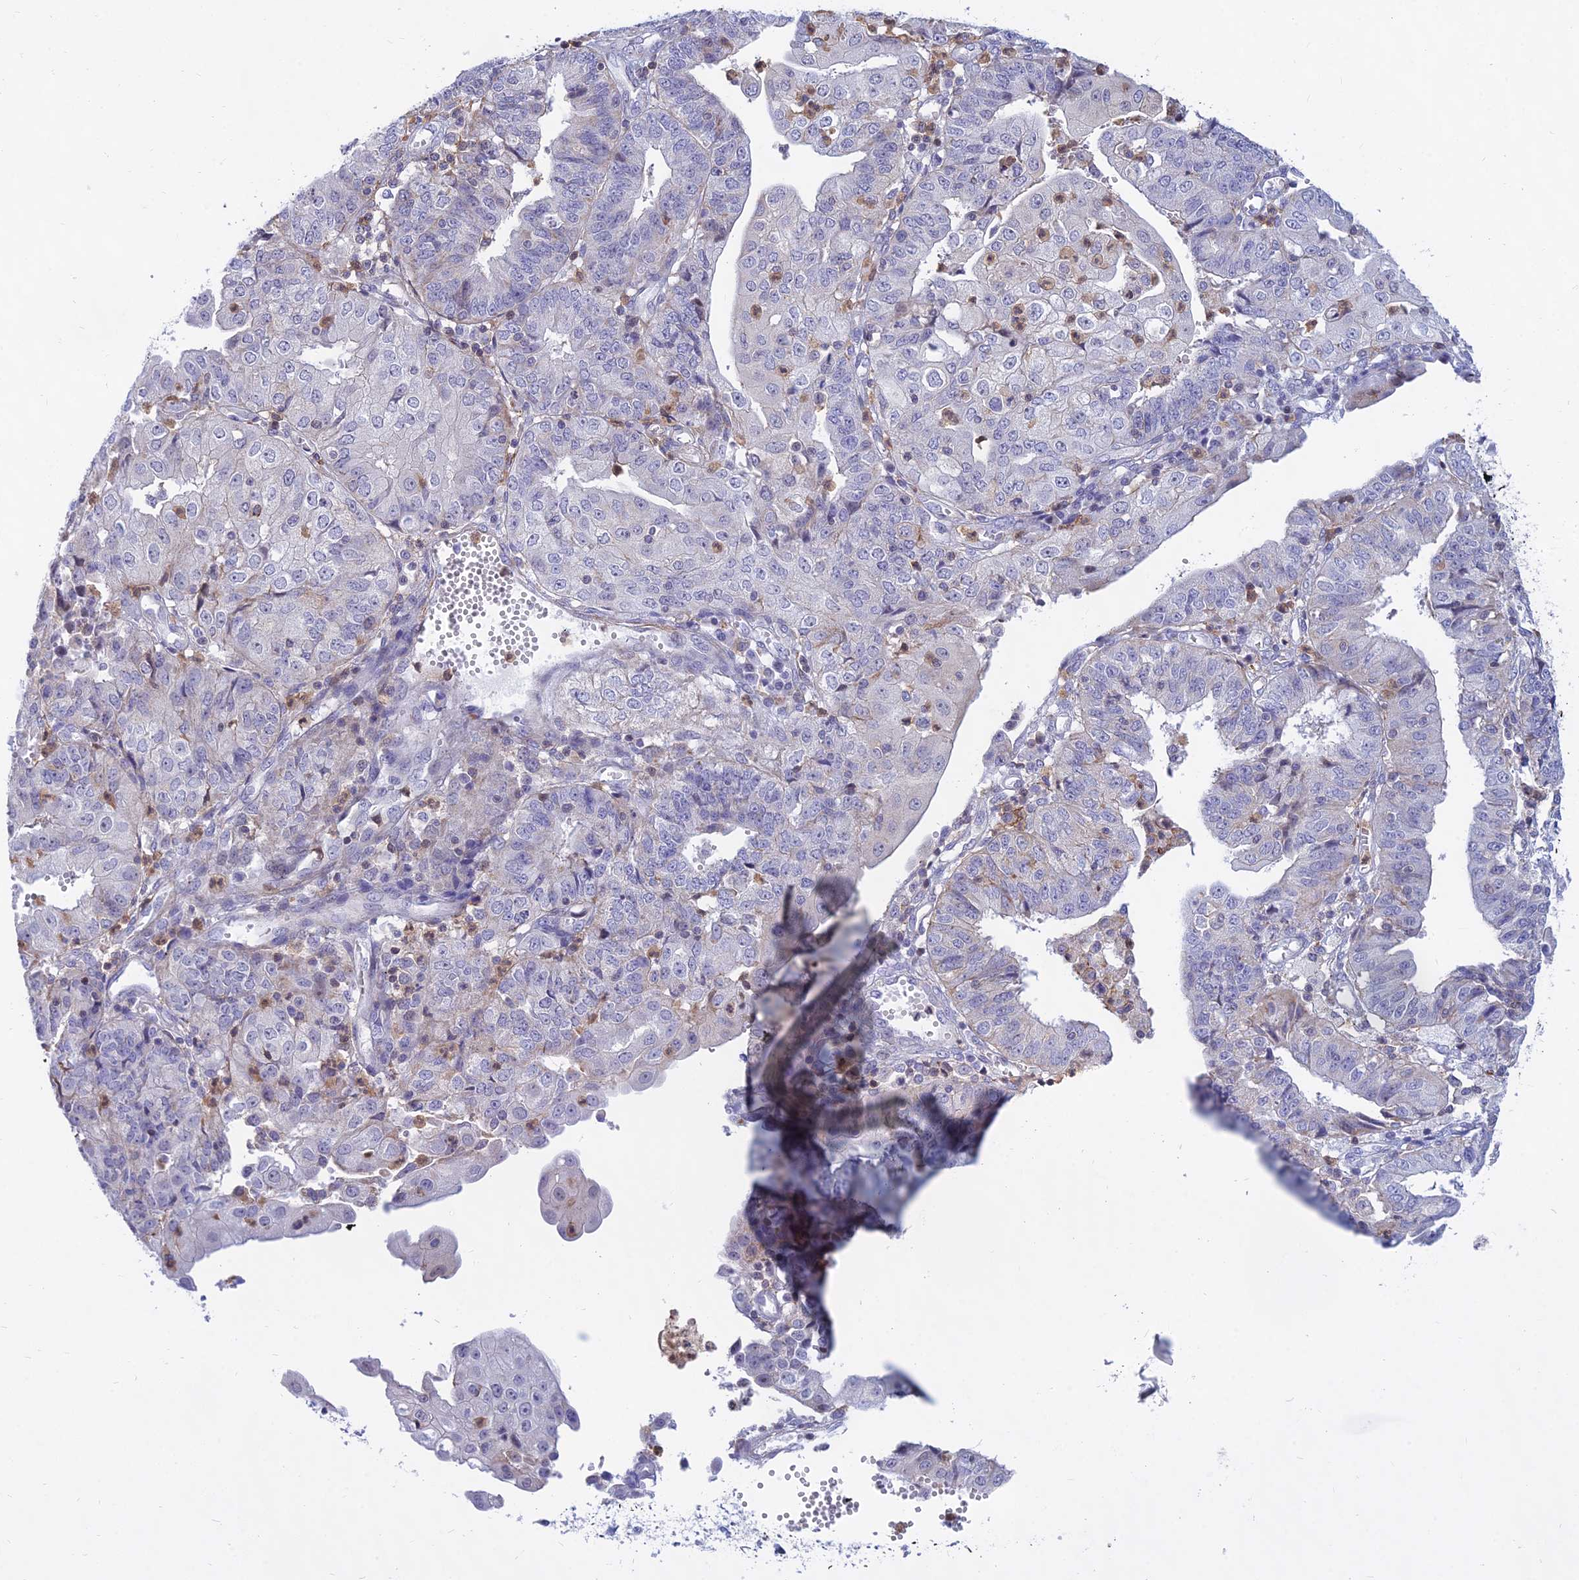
{"staining": {"intensity": "negative", "quantity": "none", "location": "none"}, "tissue": "endometrial cancer", "cell_type": "Tumor cells", "image_type": "cancer", "snomed": [{"axis": "morphology", "description": "Adenocarcinoma, NOS"}, {"axis": "topography", "description": "Endometrium"}], "caption": "Immunohistochemistry (IHC) photomicrograph of endometrial cancer stained for a protein (brown), which reveals no positivity in tumor cells.", "gene": "KRR1", "patient": {"sex": "female", "age": 56}}